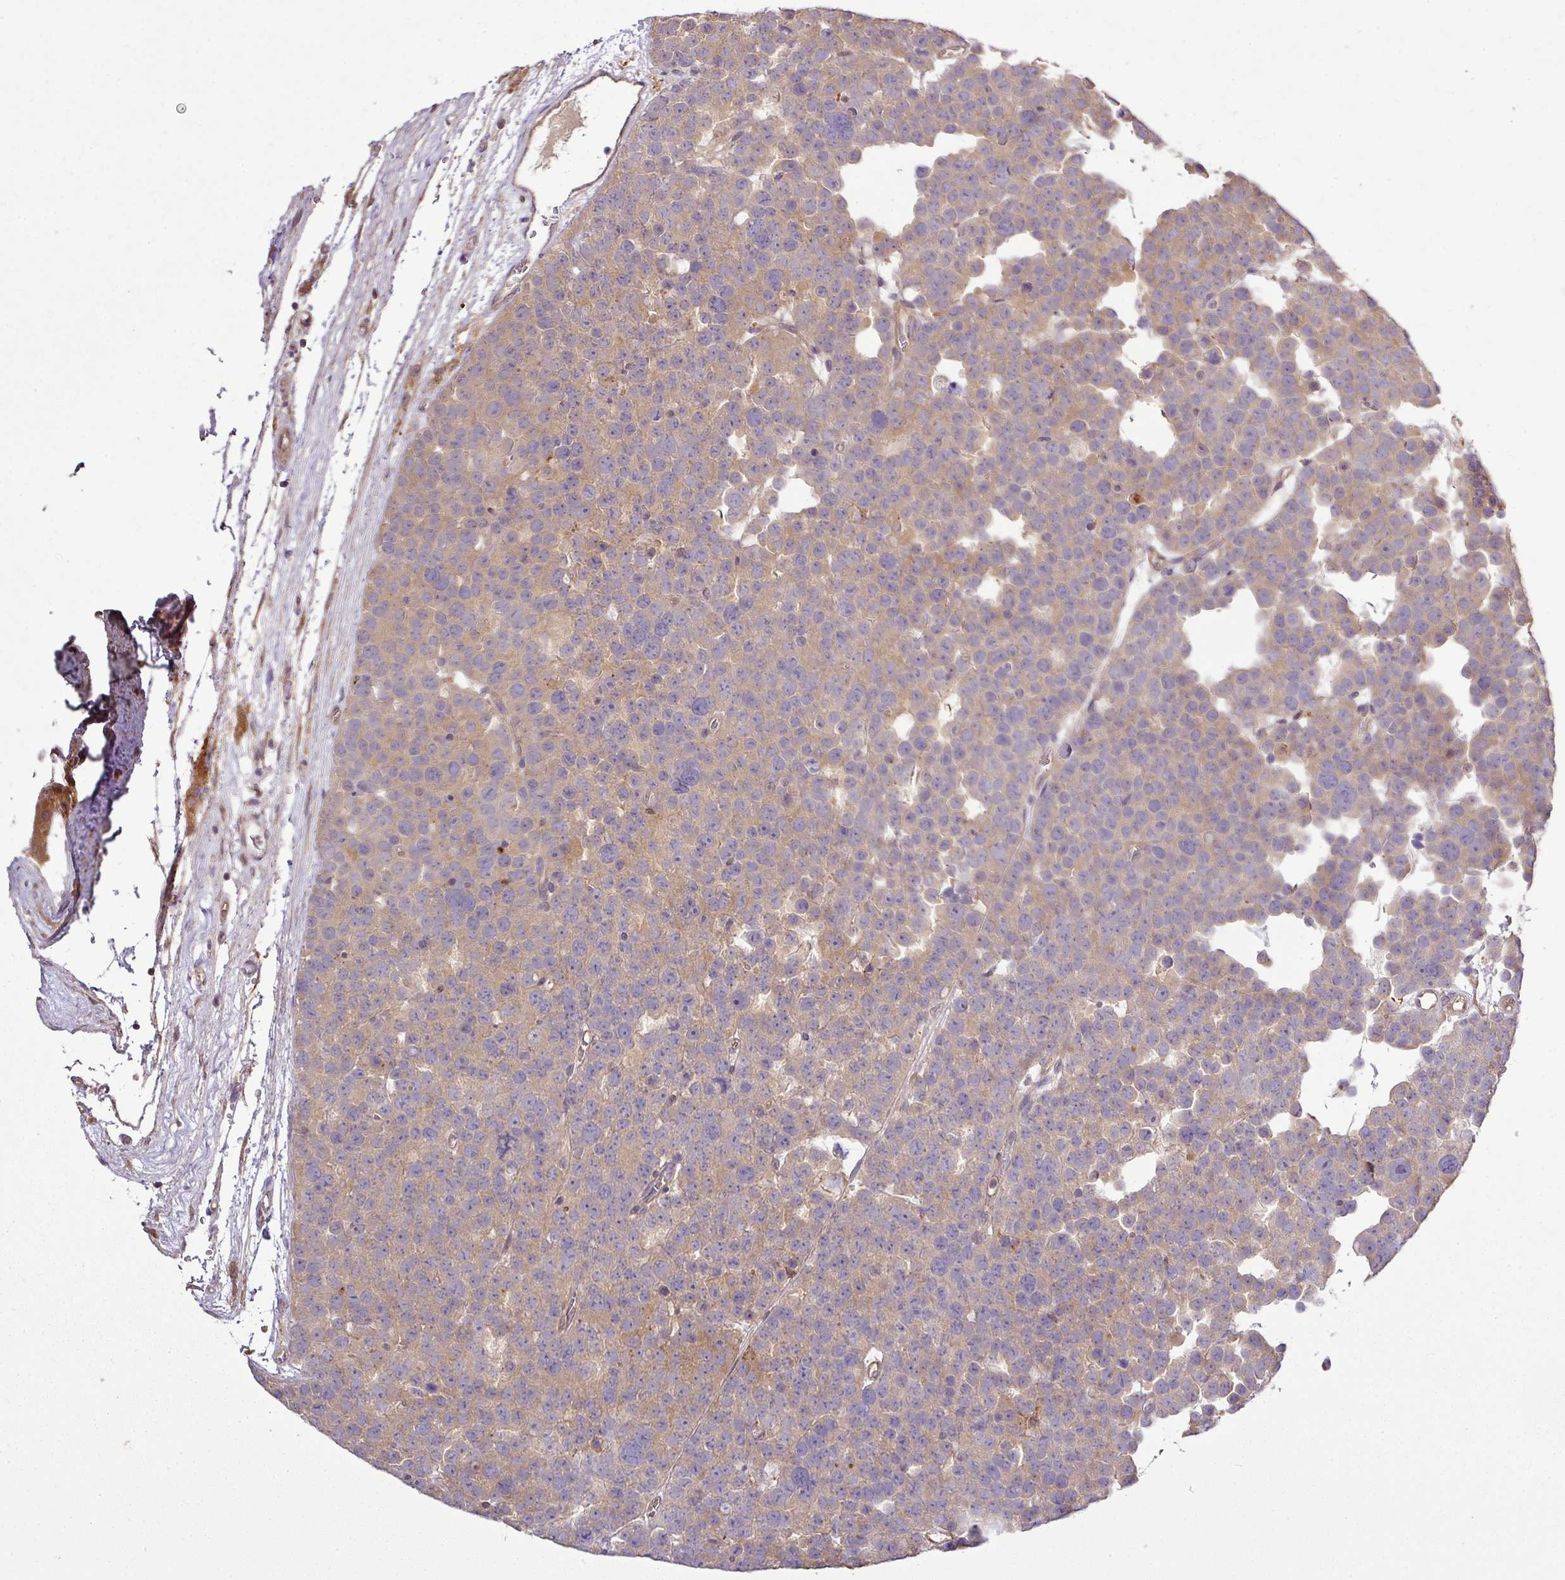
{"staining": {"intensity": "weak", "quantity": "25%-75%", "location": "cytoplasmic/membranous"}, "tissue": "testis cancer", "cell_type": "Tumor cells", "image_type": "cancer", "snomed": [{"axis": "morphology", "description": "Seminoma, NOS"}, {"axis": "topography", "description": "Testis"}], "caption": "There is low levels of weak cytoplasmic/membranous positivity in tumor cells of testis seminoma, as demonstrated by immunohistochemical staining (brown color).", "gene": "TMEM107", "patient": {"sex": "male", "age": 71}}